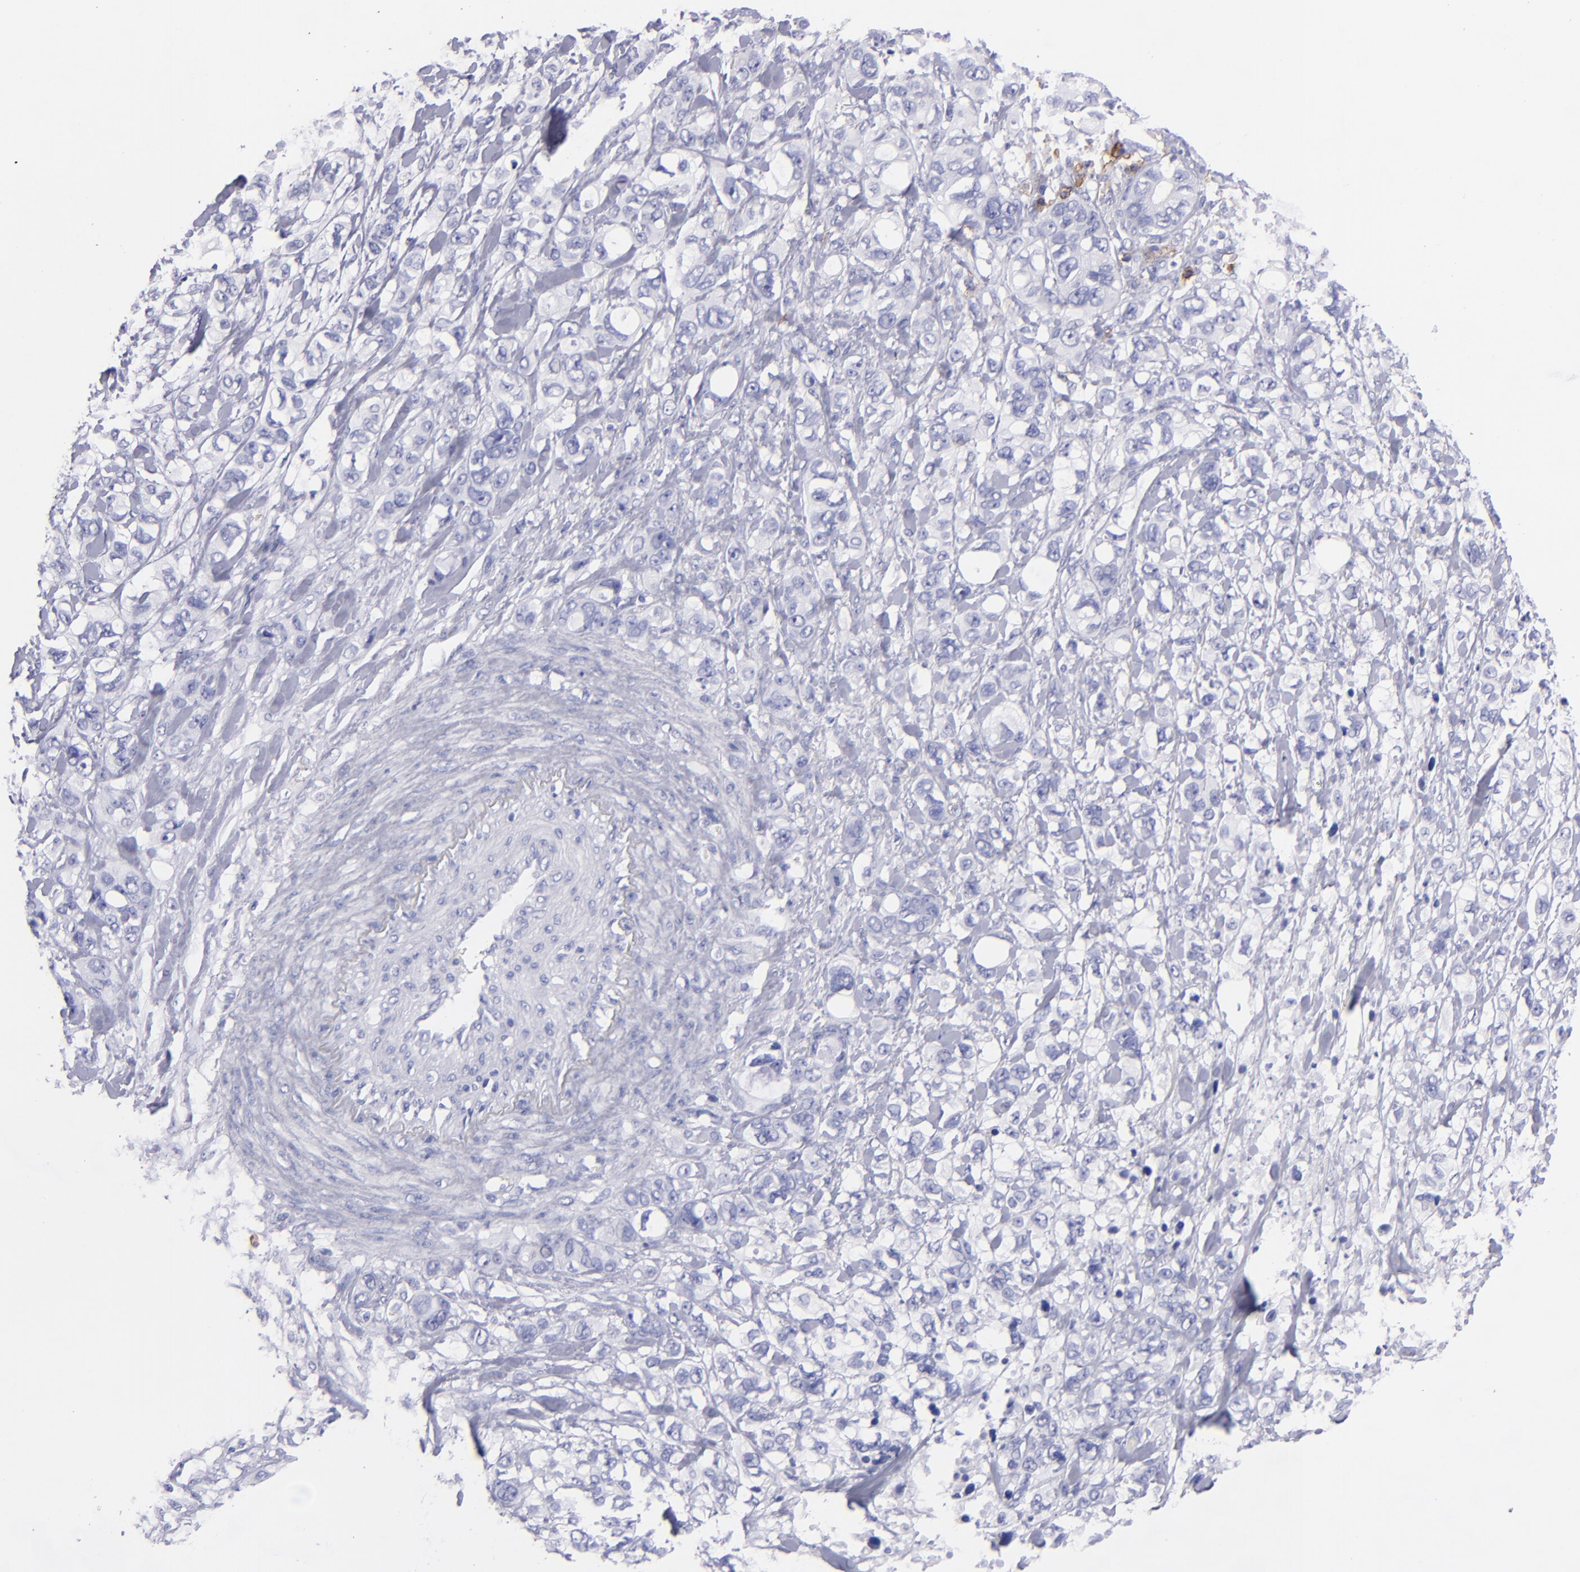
{"staining": {"intensity": "negative", "quantity": "none", "location": "none"}, "tissue": "stomach cancer", "cell_type": "Tumor cells", "image_type": "cancer", "snomed": [{"axis": "morphology", "description": "Adenocarcinoma, NOS"}, {"axis": "topography", "description": "Stomach, upper"}], "caption": "Adenocarcinoma (stomach) stained for a protein using IHC displays no staining tumor cells.", "gene": "CD38", "patient": {"sex": "male", "age": 47}}